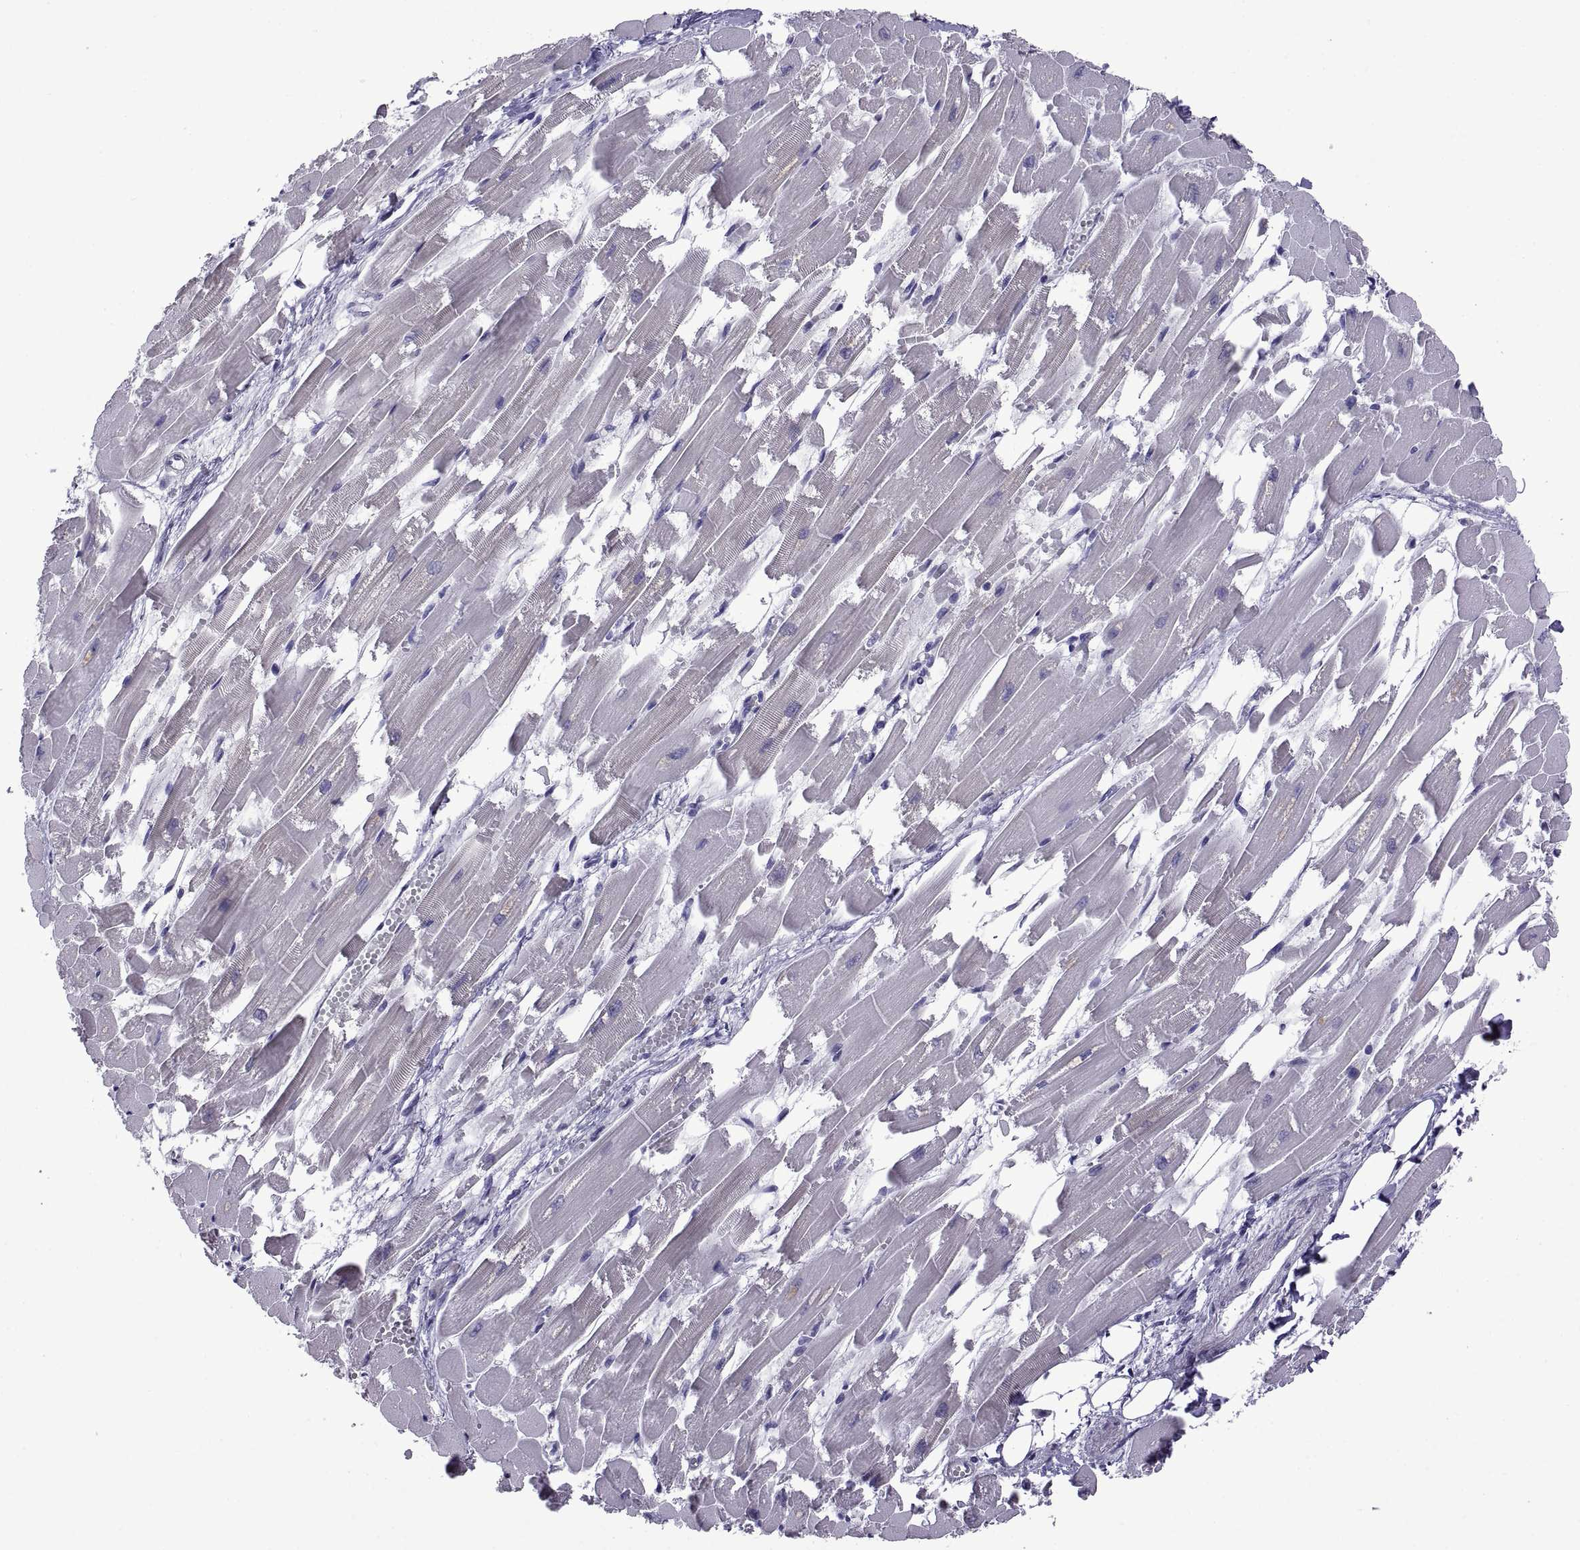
{"staining": {"intensity": "negative", "quantity": "none", "location": "none"}, "tissue": "heart muscle", "cell_type": "Cardiomyocytes", "image_type": "normal", "snomed": [{"axis": "morphology", "description": "Normal tissue, NOS"}, {"axis": "topography", "description": "Heart"}], "caption": "This is an immunohistochemistry photomicrograph of normal heart muscle. There is no staining in cardiomyocytes.", "gene": "SPDYE10", "patient": {"sex": "female", "age": 52}}